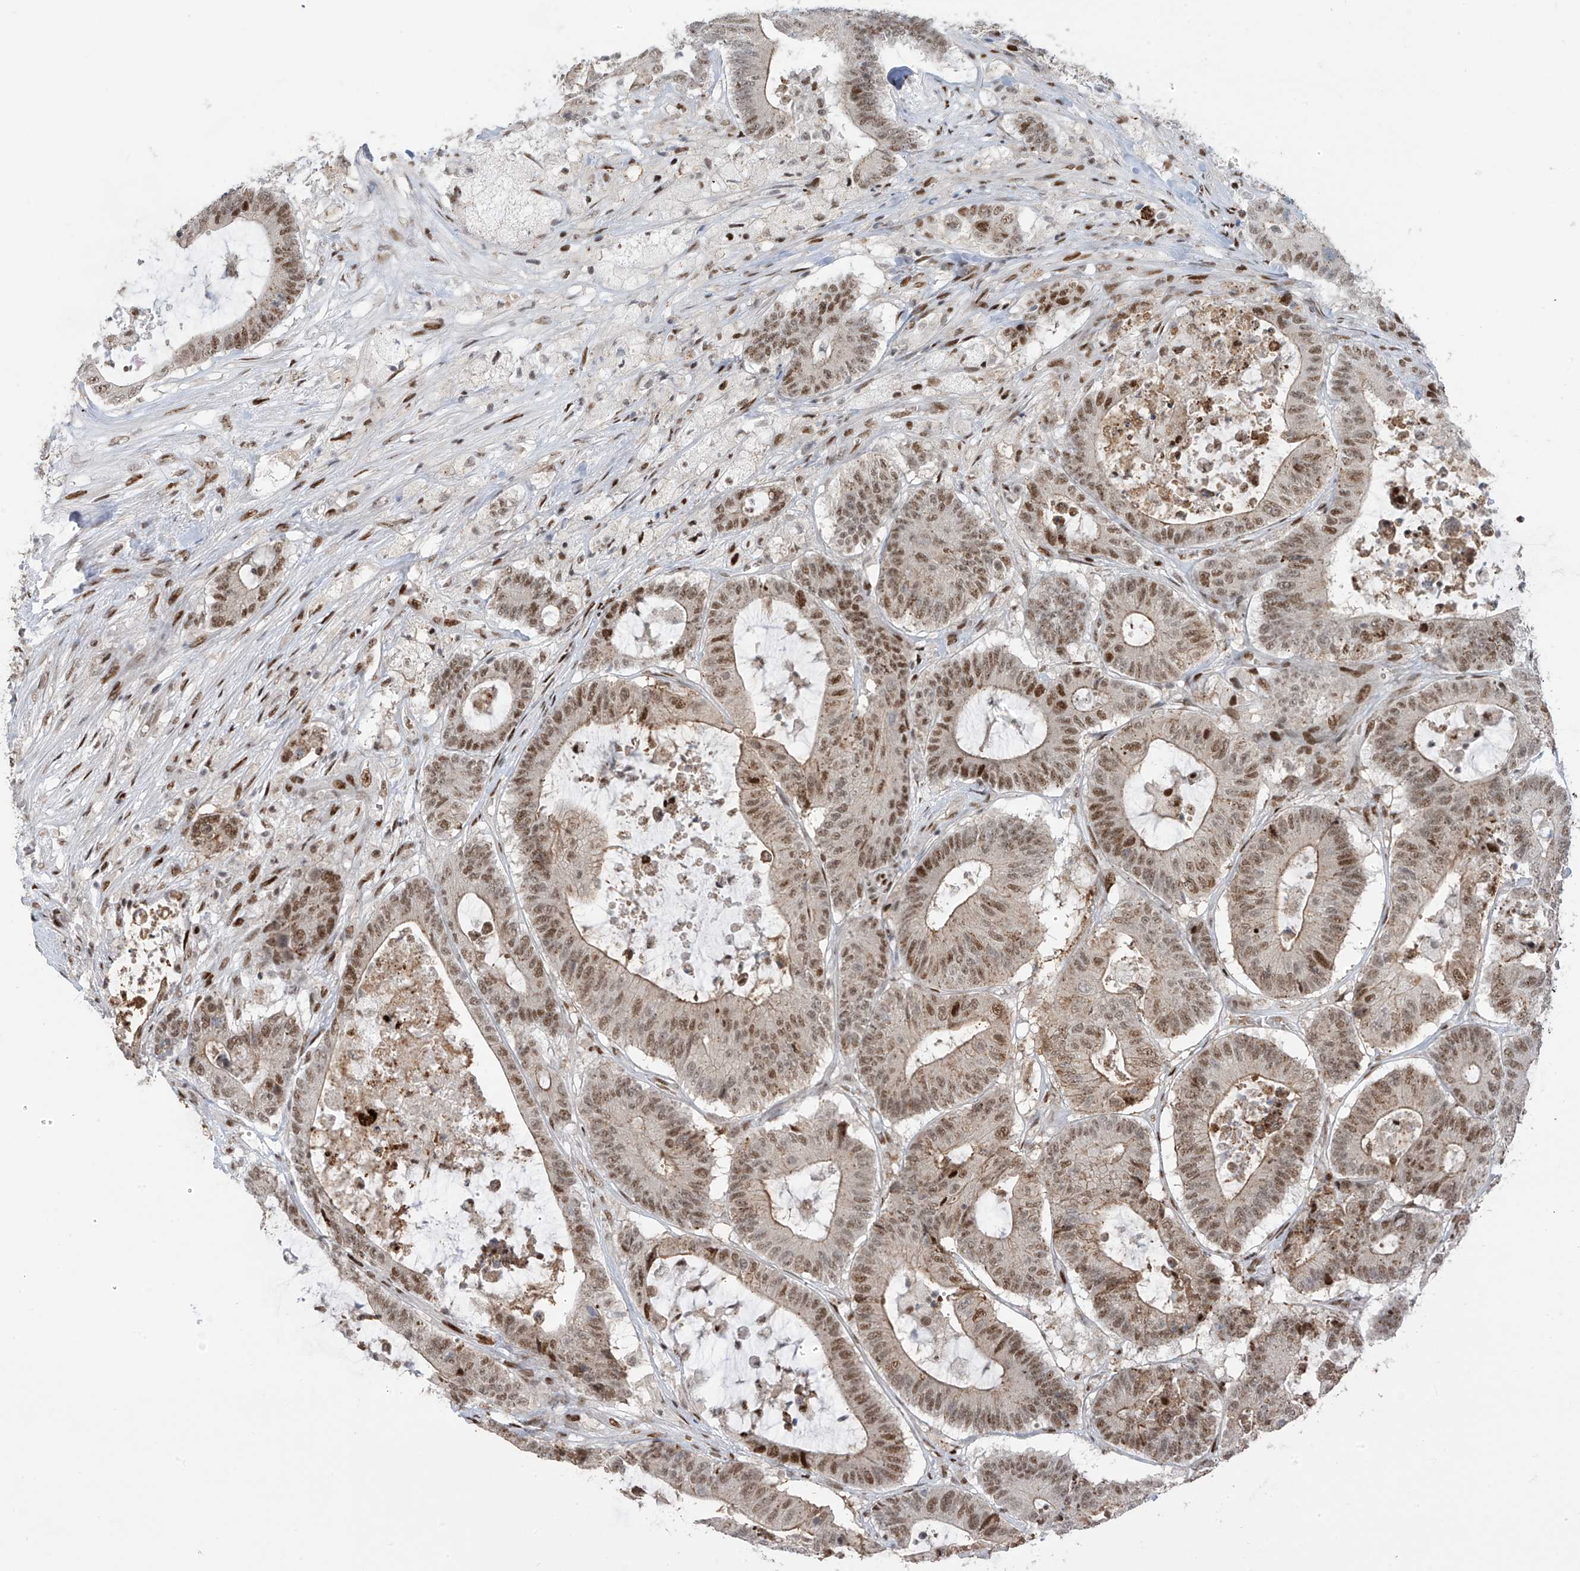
{"staining": {"intensity": "moderate", "quantity": ">75%", "location": "nuclear"}, "tissue": "colorectal cancer", "cell_type": "Tumor cells", "image_type": "cancer", "snomed": [{"axis": "morphology", "description": "Adenocarcinoma, NOS"}, {"axis": "topography", "description": "Colon"}], "caption": "Colorectal cancer (adenocarcinoma) stained with a brown dye reveals moderate nuclear positive staining in about >75% of tumor cells.", "gene": "ZCWPW2", "patient": {"sex": "female", "age": 84}}